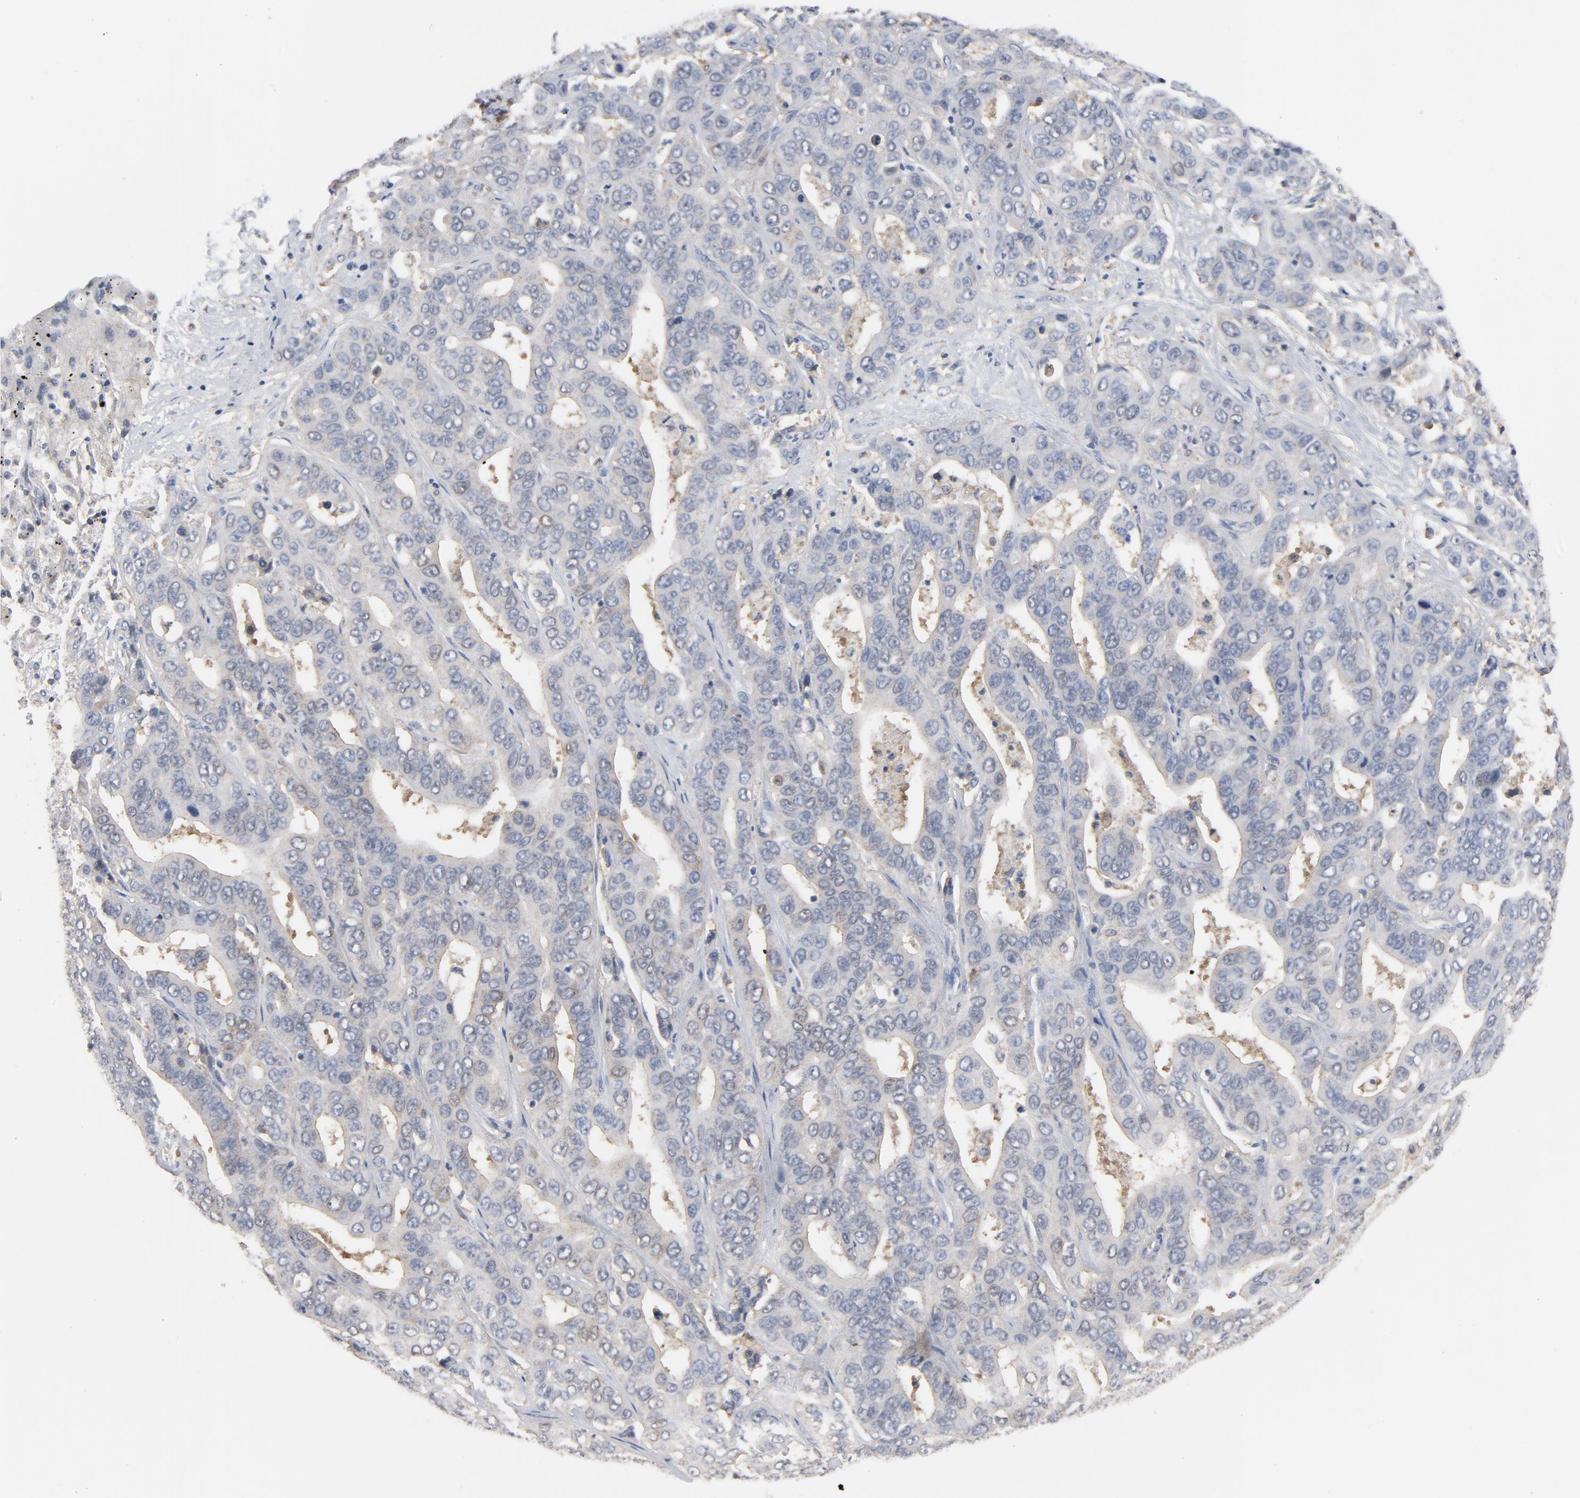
{"staining": {"intensity": "weak", "quantity": "25%-75%", "location": "cytoplasmic/membranous"}, "tissue": "liver cancer", "cell_type": "Tumor cells", "image_type": "cancer", "snomed": [{"axis": "morphology", "description": "Cholangiocarcinoma"}, {"axis": "topography", "description": "Liver"}], "caption": "Human liver cancer (cholangiocarcinoma) stained with a protein marker reveals weak staining in tumor cells.", "gene": "PRDX1", "patient": {"sex": "female", "age": 52}}